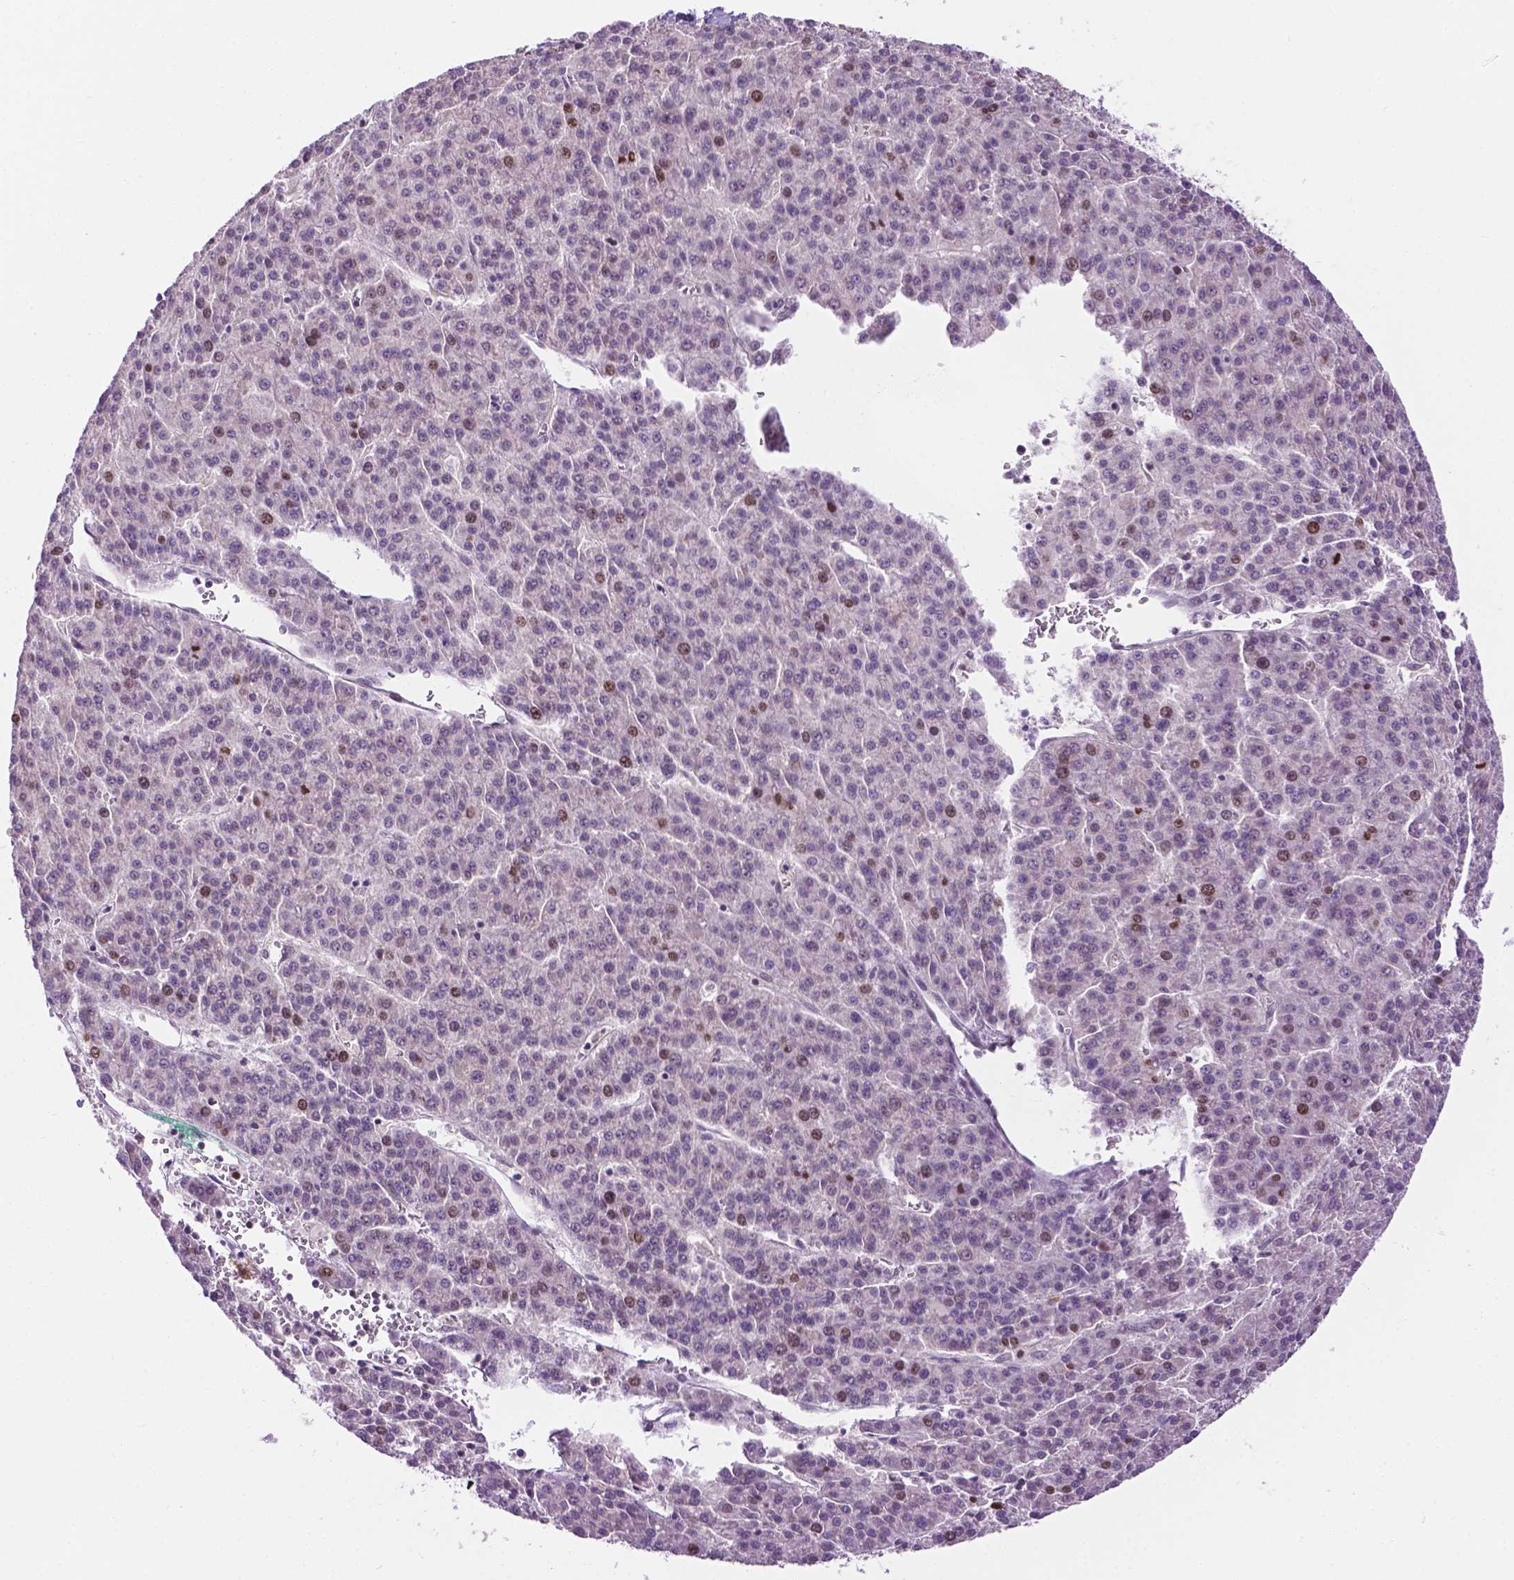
{"staining": {"intensity": "moderate", "quantity": "<25%", "location": "nuclear"}, "tissue": "liver cancer", "cell_type": "Tumor cells", "image_type": "cancer", "snomed": [{"axis": "morphology", "description": "Carcinoma, Hepatocellular, NOS"}, {"axis": "topography", "description": "Liver"}], "caption": "Immunohistochemical staining of human liver cancer shows moderate nuclear protein expression in approximately <25% of tumor cells. (Brightfield microscopy of DAB IHC at high magnification).", "gene": "DENND4A", "patient": {"sex": "female", "age": 58}}